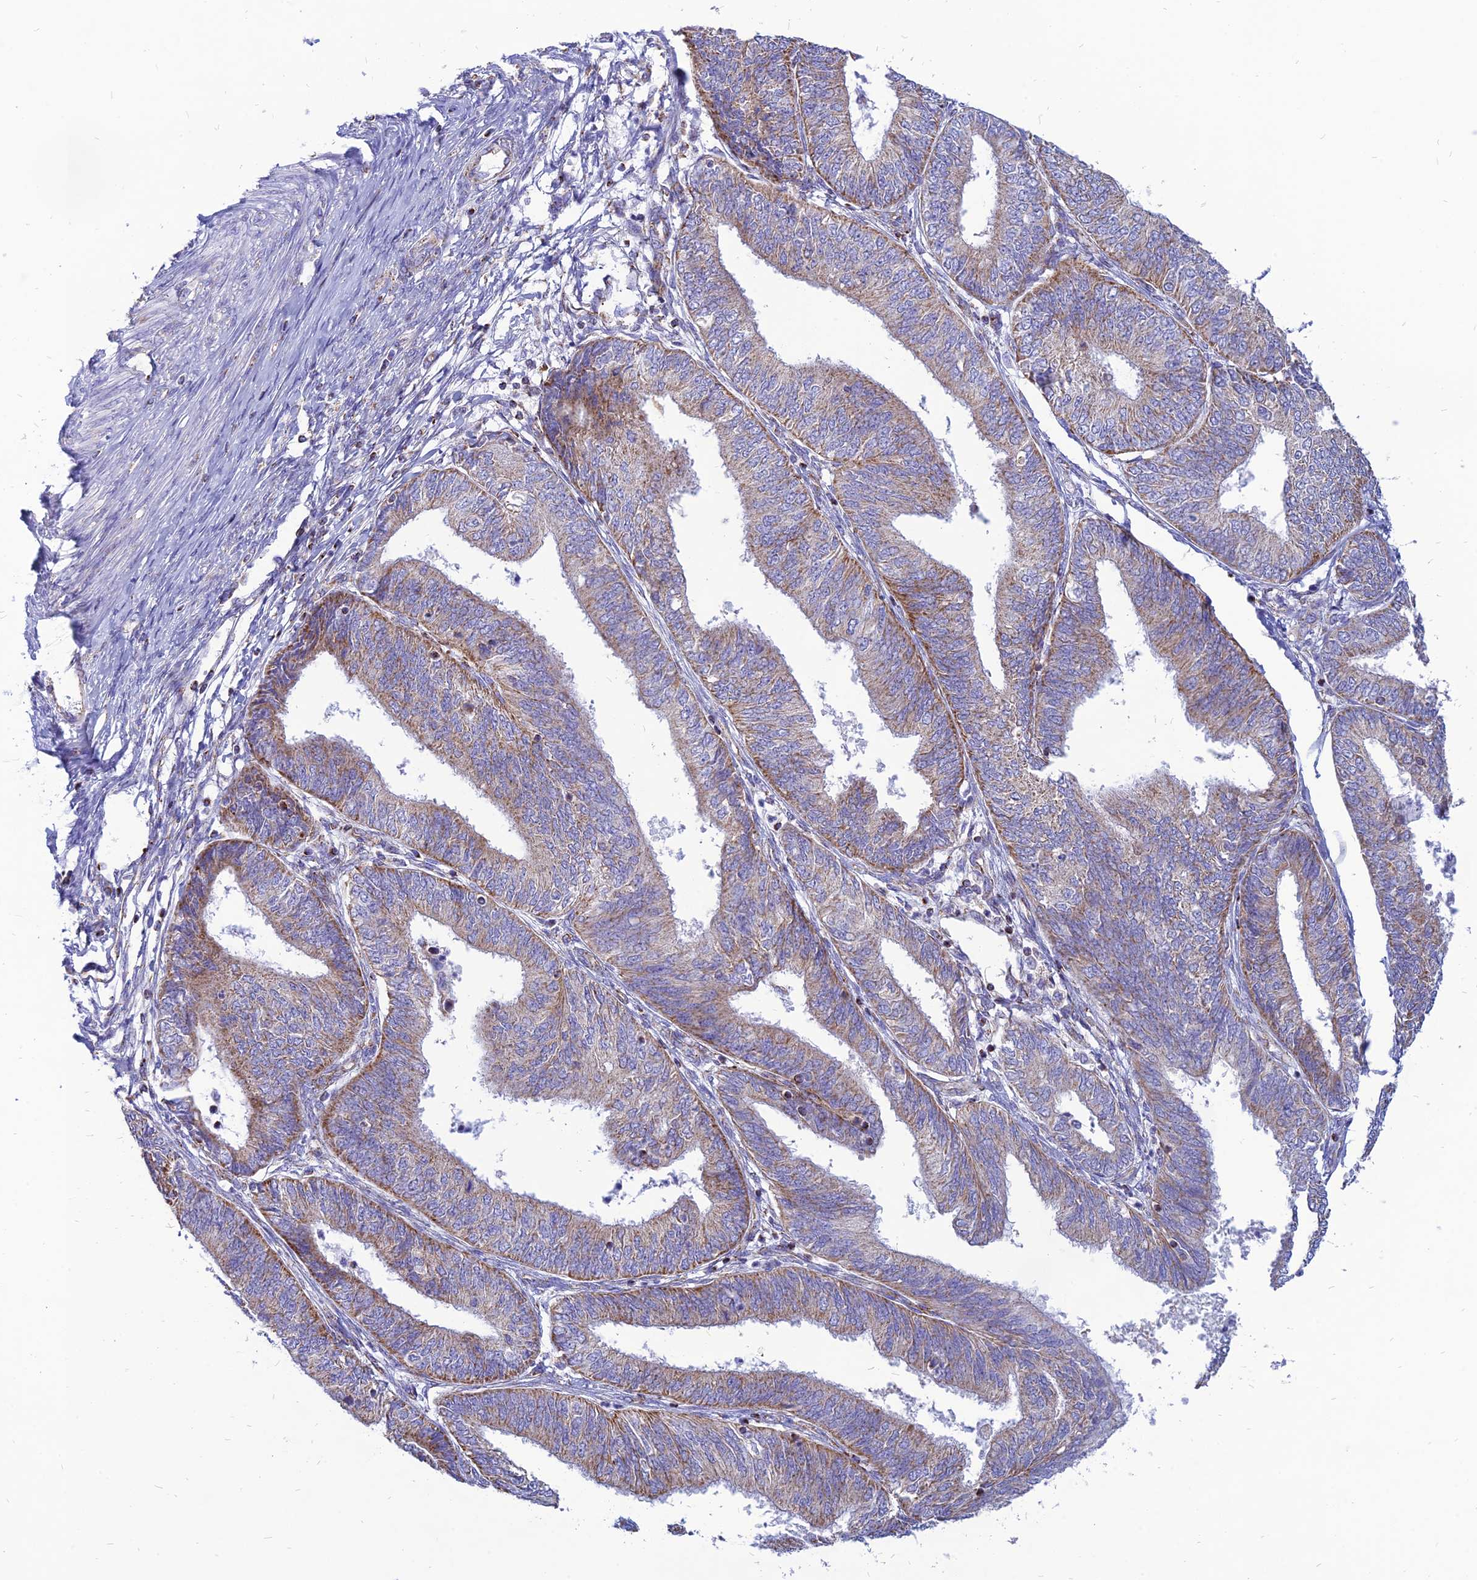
{"staining": {"intensity": "moderate", "quantity": "25%-75%", "location": "cytoplasmic/membranous"}, "tissue": "endometrial cancer", "cell_type": "Tumor cells", "image_type": "cancer", "snomed": [{"axis": "morphology", "description": "Adenocarcinoma, NOS"}, {"axis": "topography", "description": "Endometrium"}], "caption": "Moderate cytoplasmic/membranous positivity is identified in approximately 25%-75% of tumor cells in endometrial adenocarcinoma.", "gene": "PACC1", "patient": {"sex": "female", "age": 58}}